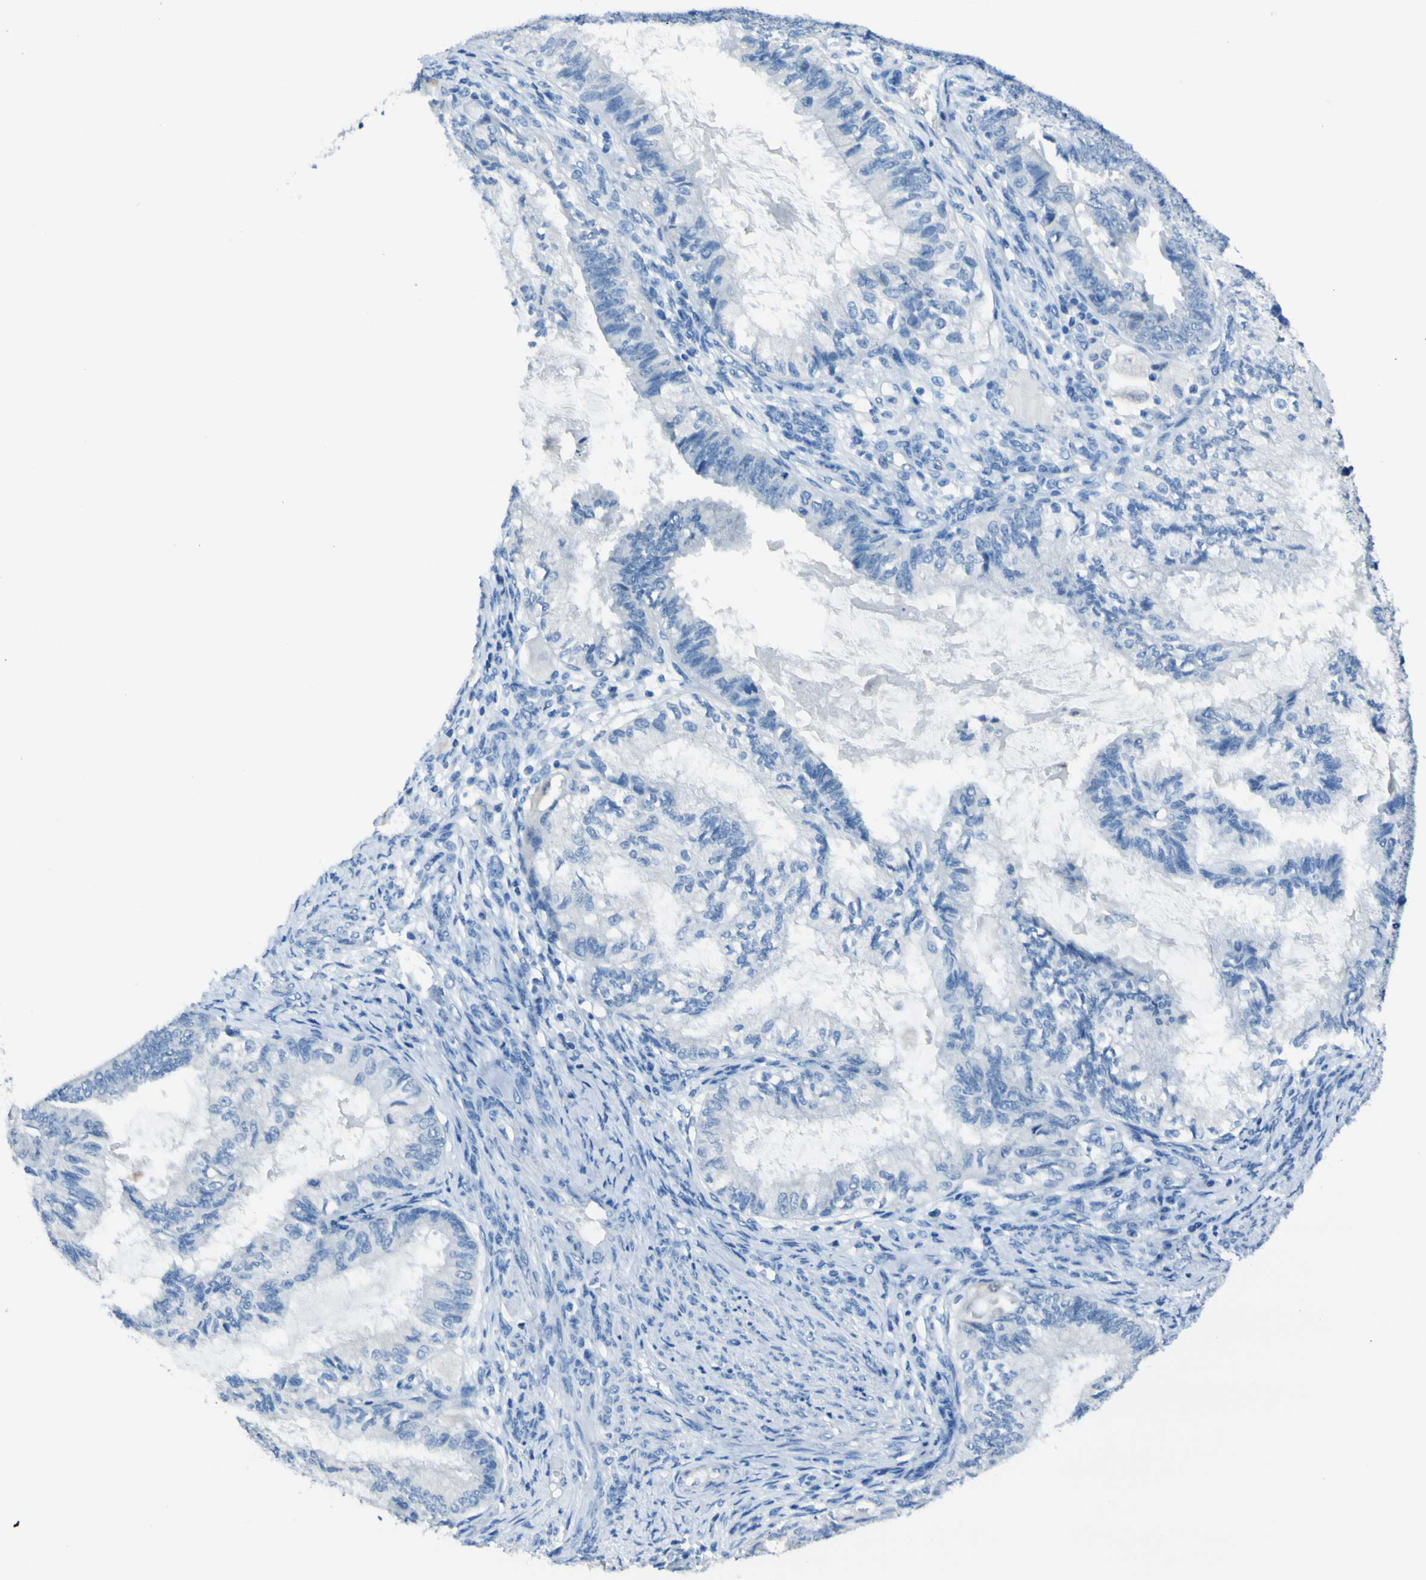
{"staining": {"intensity": "negative", "quantity": "none", "location": "none"}, "tissue": "cervical cancer", "cell_type": "Tumor cells", "image_type": "cancer", "snomed": [{"axis": "morphology", "description": "Normal tissue, NOS"}, {"axis": "morphology", "description": "Adenocarcinoma, NOS"}, {"axis": "topography", "description": "Cervix"}, {"axis": "topography", "description": "Endometrium"}], "caption": "DAB immunohistochemical staining of human cervical cancer (adenocarcinoma) demonstrates no significant positivity in tumor cells.", "gene": "PHKG1", "patient": {"sex": "female", "age": 86}}